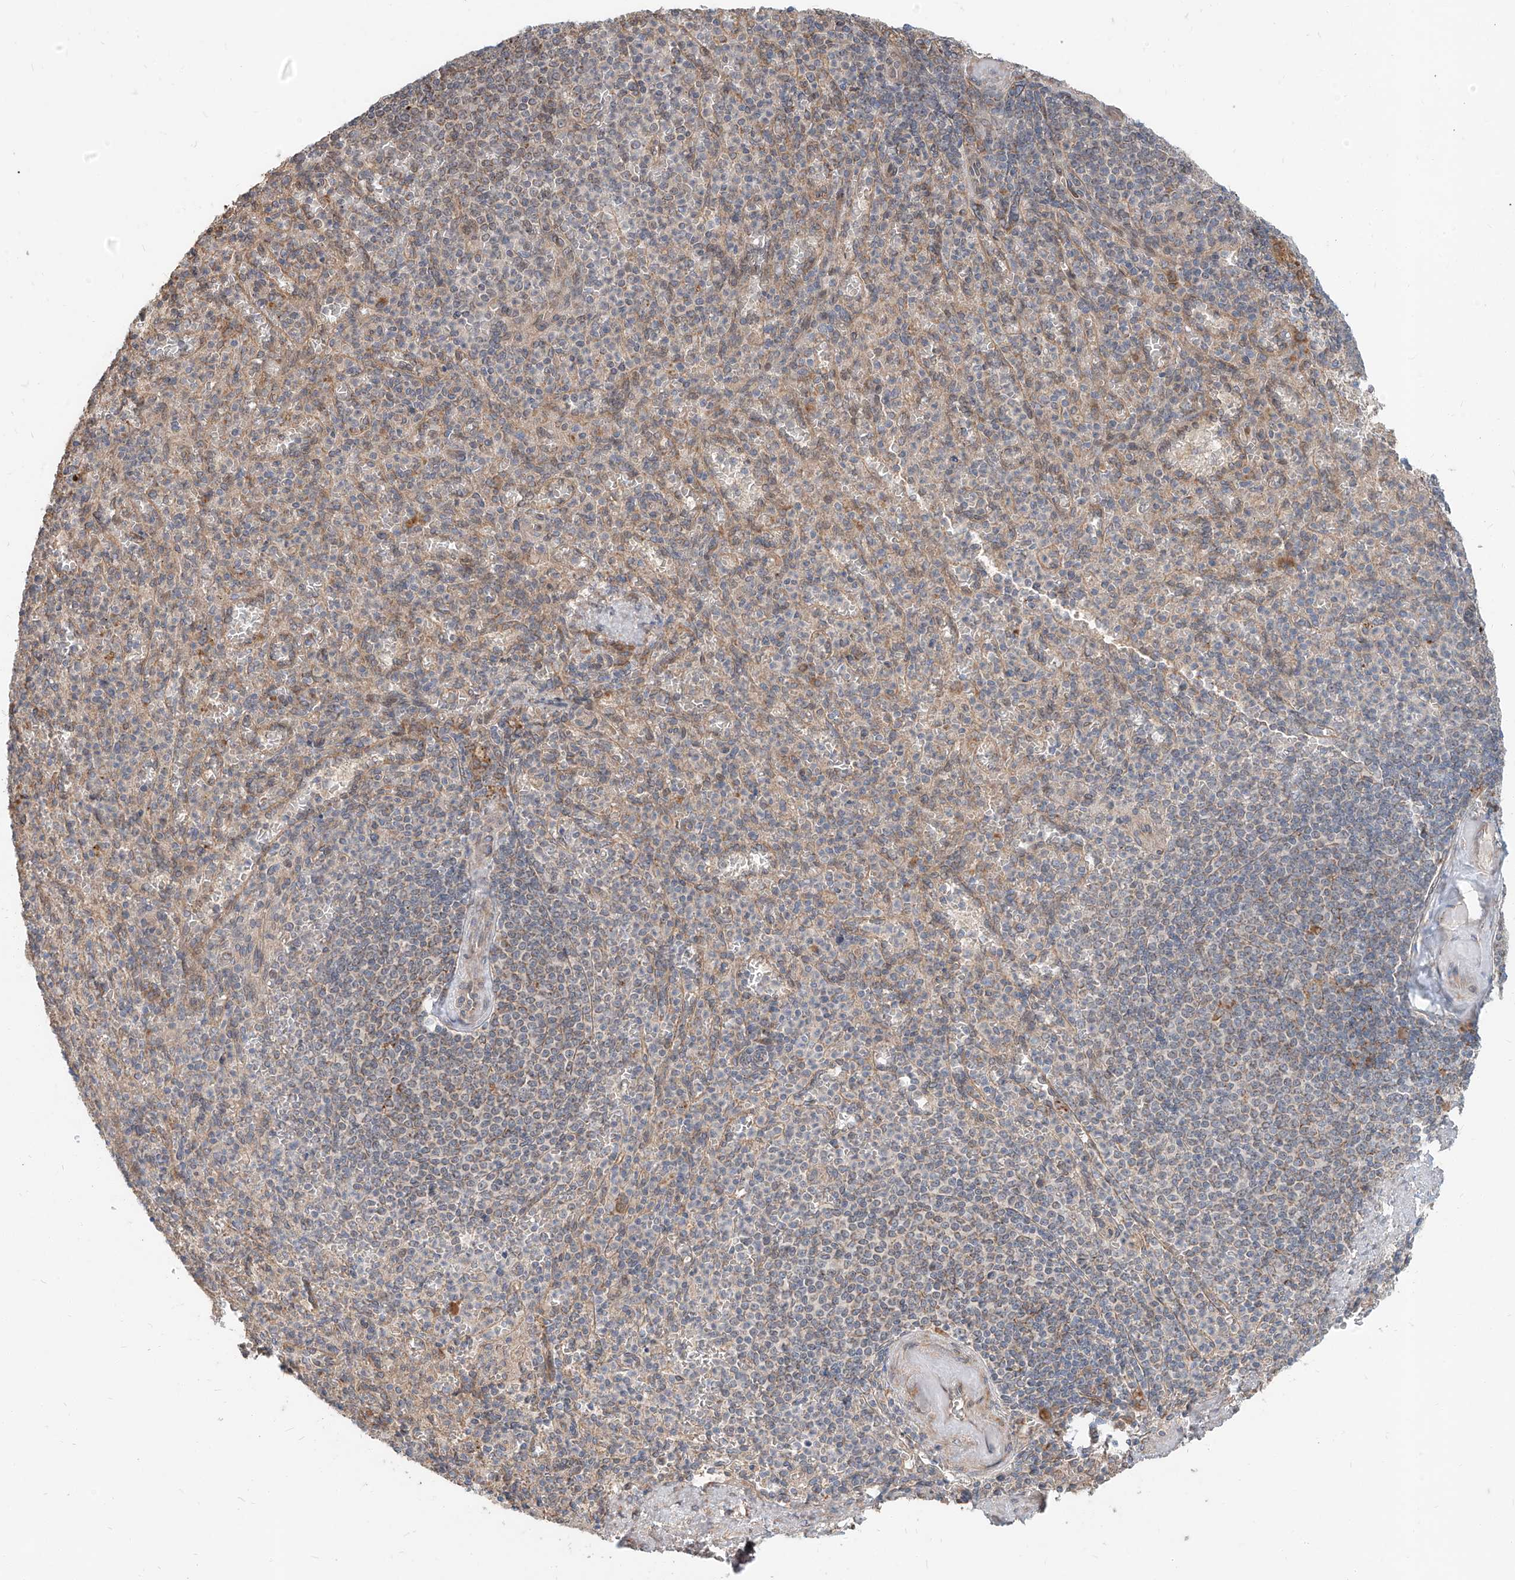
{"staining": {"intensity": "weak", "quantity": "<25%", "location": "cytoplasmic/membranous"}, "tissue": "spleen", "cell_type": "Cells in red pulp", "image_type": "normal", "snomed": [{"axis": "morphology", "description": "Normal tissue, NOS"}, {"axis": "topography", "description": "Spleen"}], "caption": "This is an immunohistochemistry image of benign human spleen. There is no positivity in cells in red pulp.", "gene": "STX19", "patient": {"sex": "female", "age": 74}}